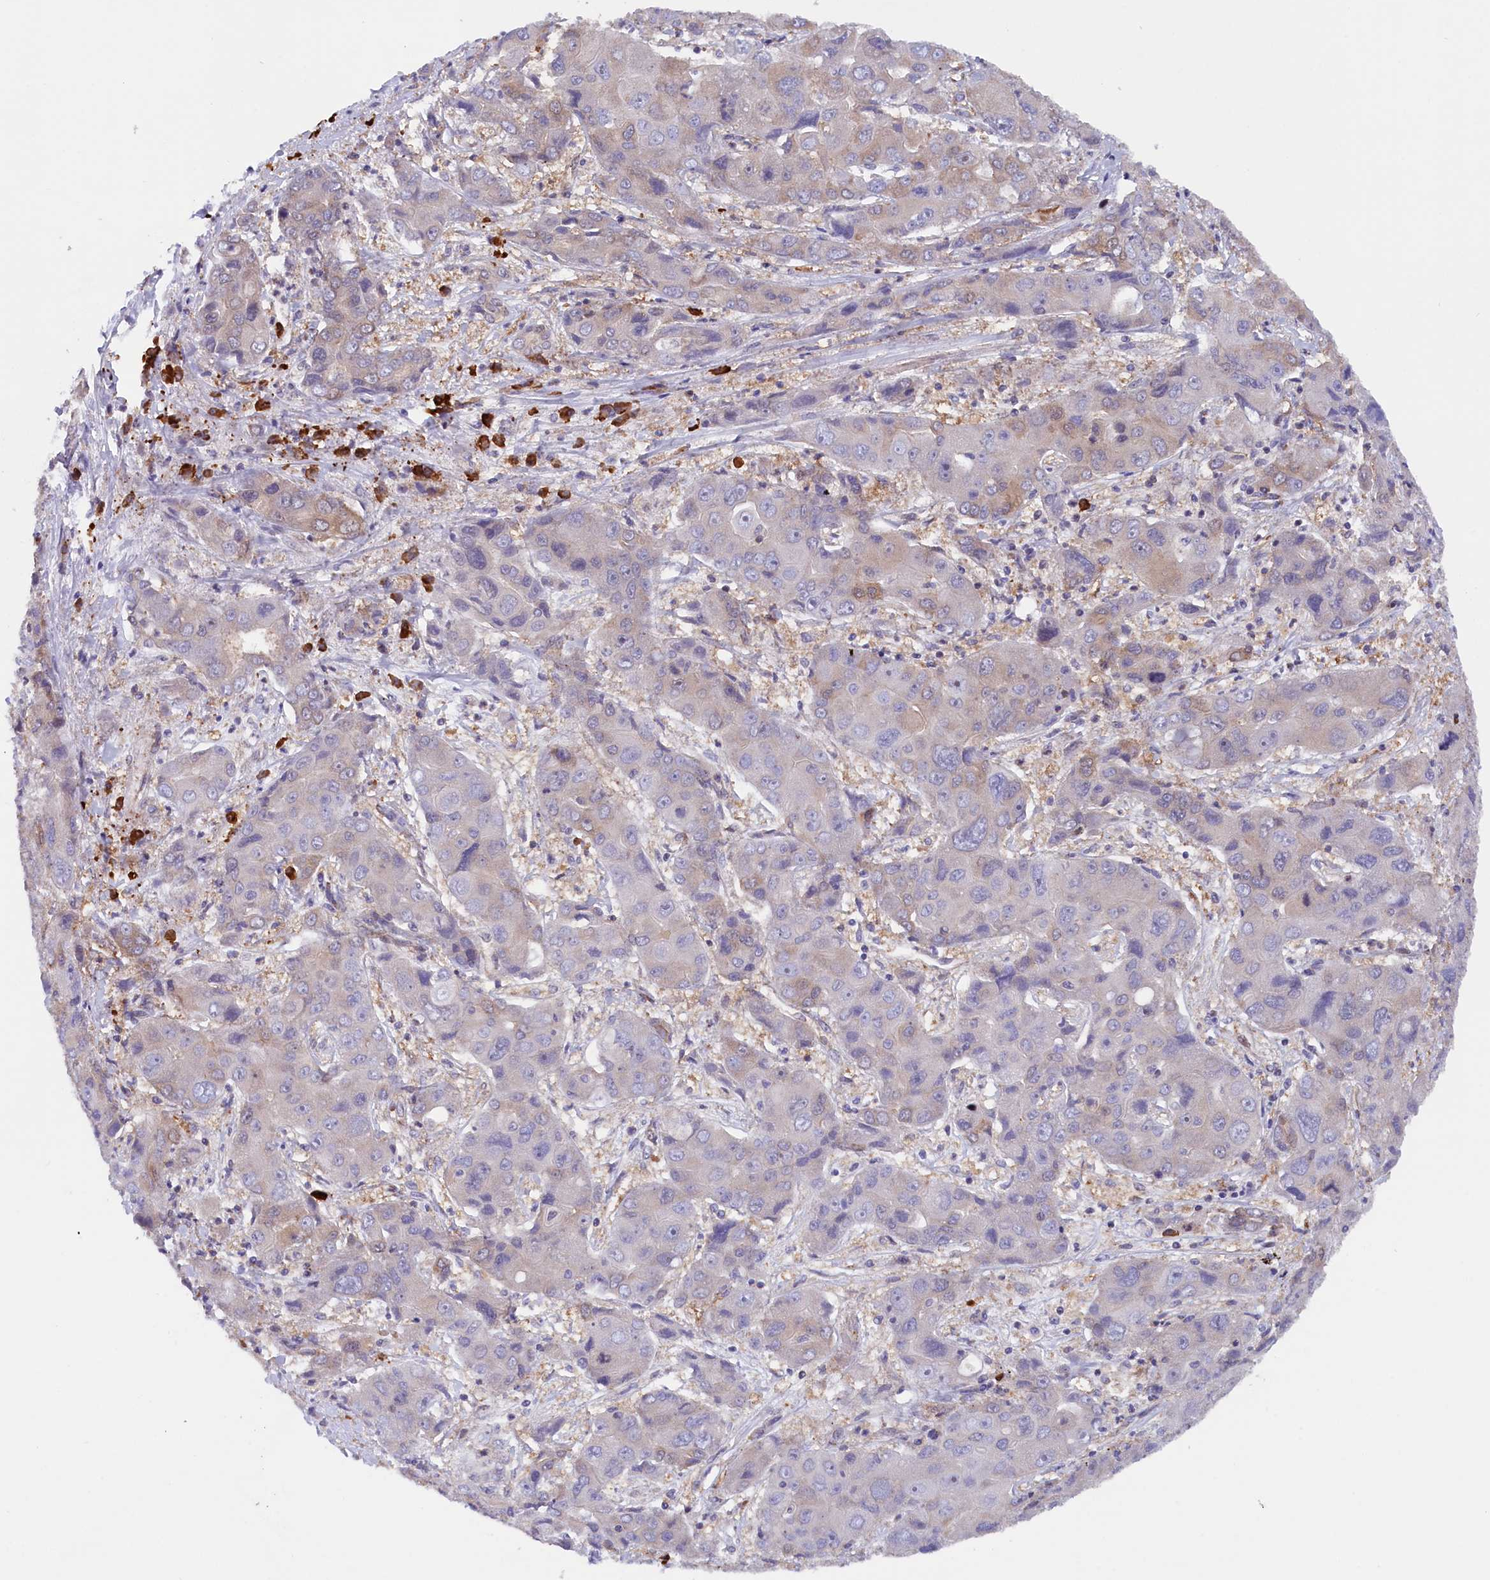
{"staining": {"intensity": "weak", "quantity": "<25%", "location": "cytoplasmic/membranous"}, "tissue": "liver cancer", "cell_type": "Tumor cells", "image_type": "cancer", "snomed": [{"axis": "morphology", "description": "Cholangiocarcinoma"}, {"axis": "topography", "description": "Liver"}], "caption": "Protein analysis of cholangiocarcinoma (liver) shows no significant expression in tumor cells.", "gene": "JPT2", "patient": {"sex": "male", "age": 67}}